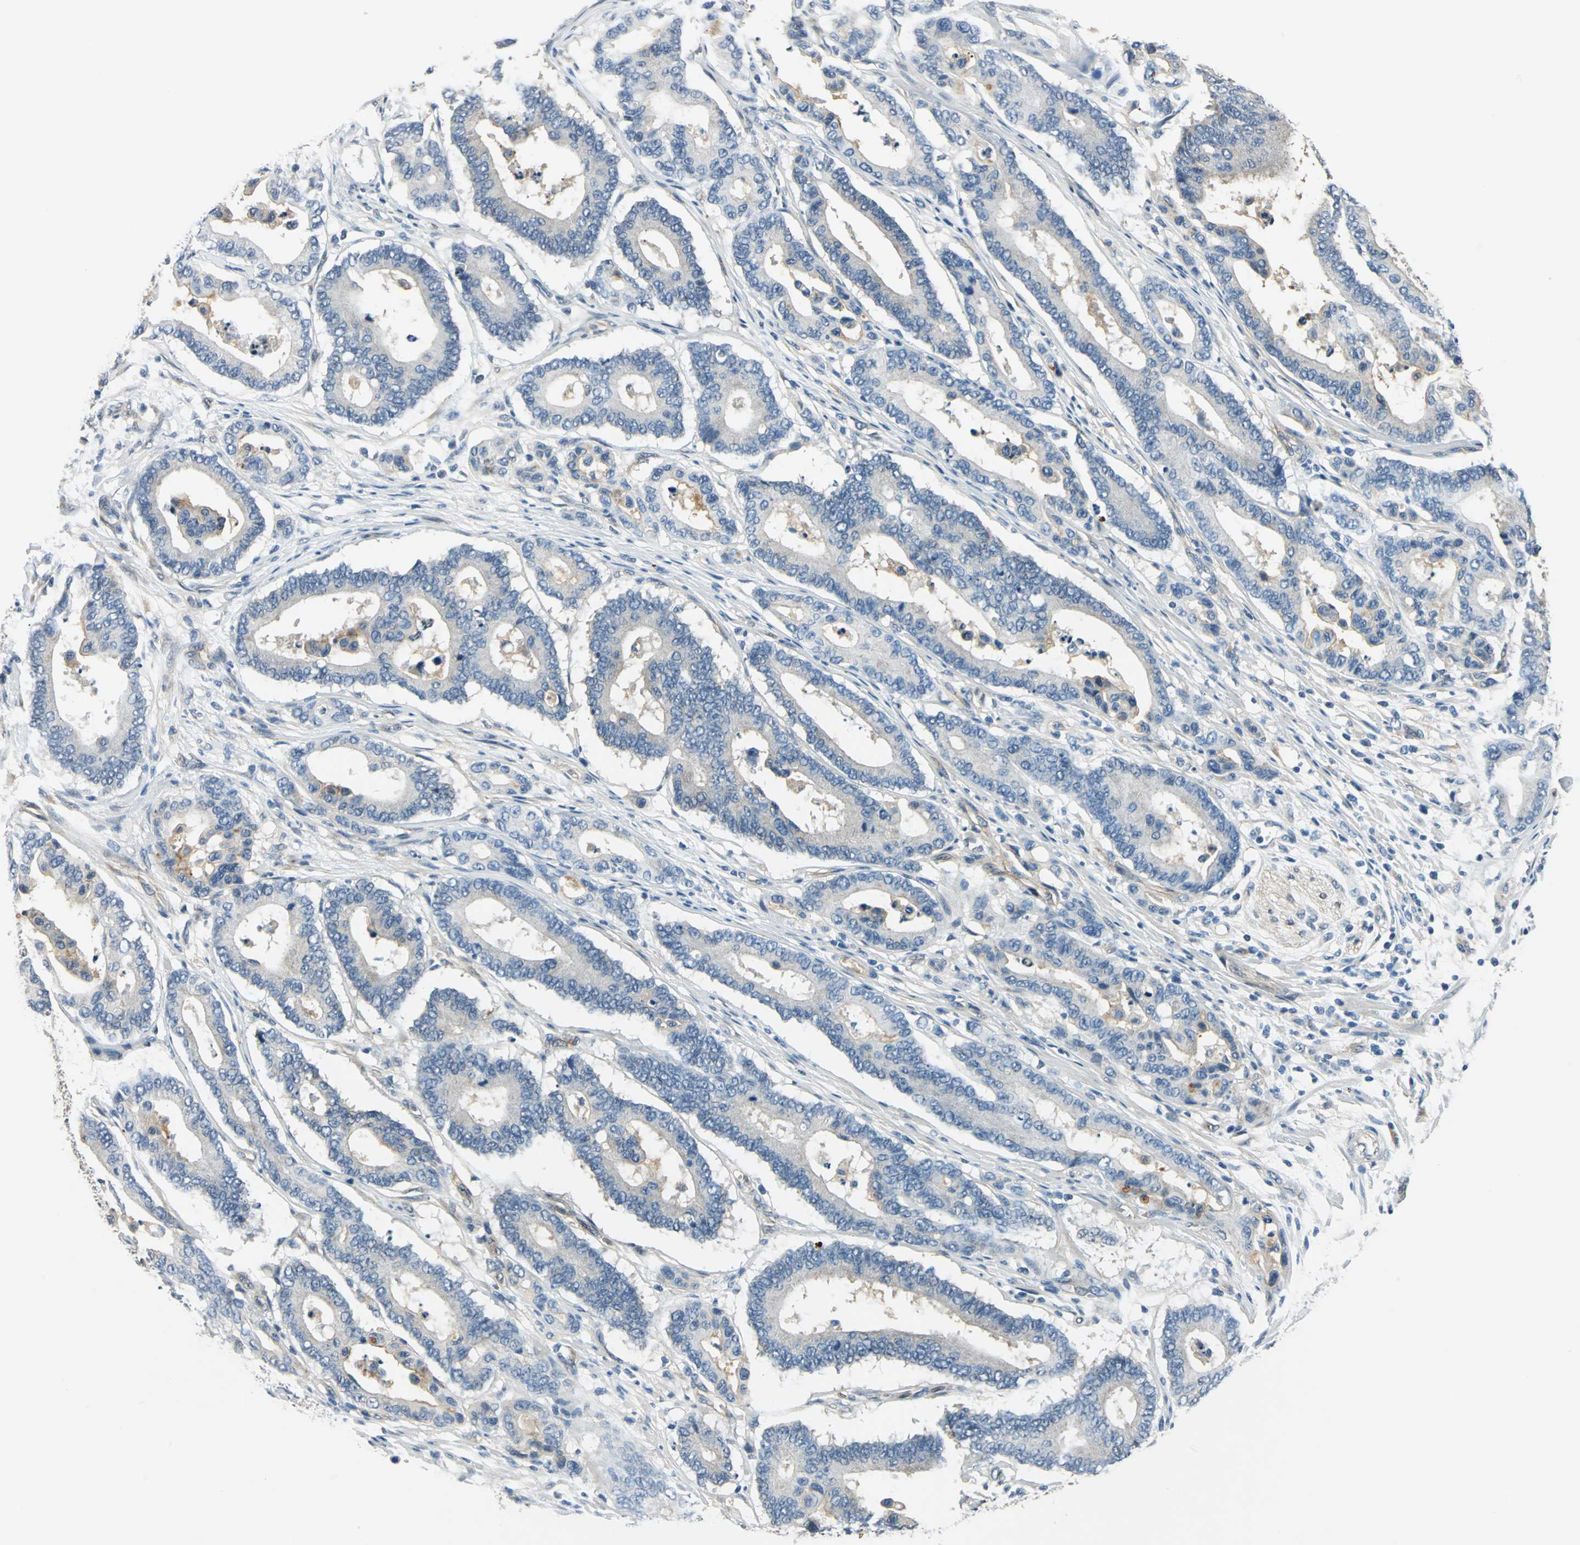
{"staining": {"intensity": "negative", "quantity": "none", "location": "none"}, "tissue": "colorectal cancer", "cell_type": "Tumor cells", "image_type": "cancer", "snomed": [{"axis": "morphology", "description": "Normal tissue, NOS"}, {"axis": "morphology", "description": "Adenocarcinoma, NOS"}, {"axis": "topography", "description": "Colon"}], "caption": "Immunohistochemical staining of colorectal cancer (adenocarcinoma) exhibits no significant expression in tumor cells.", "gene": "CDC42EP1", "patient": {"sex": "male", "age": 82}}